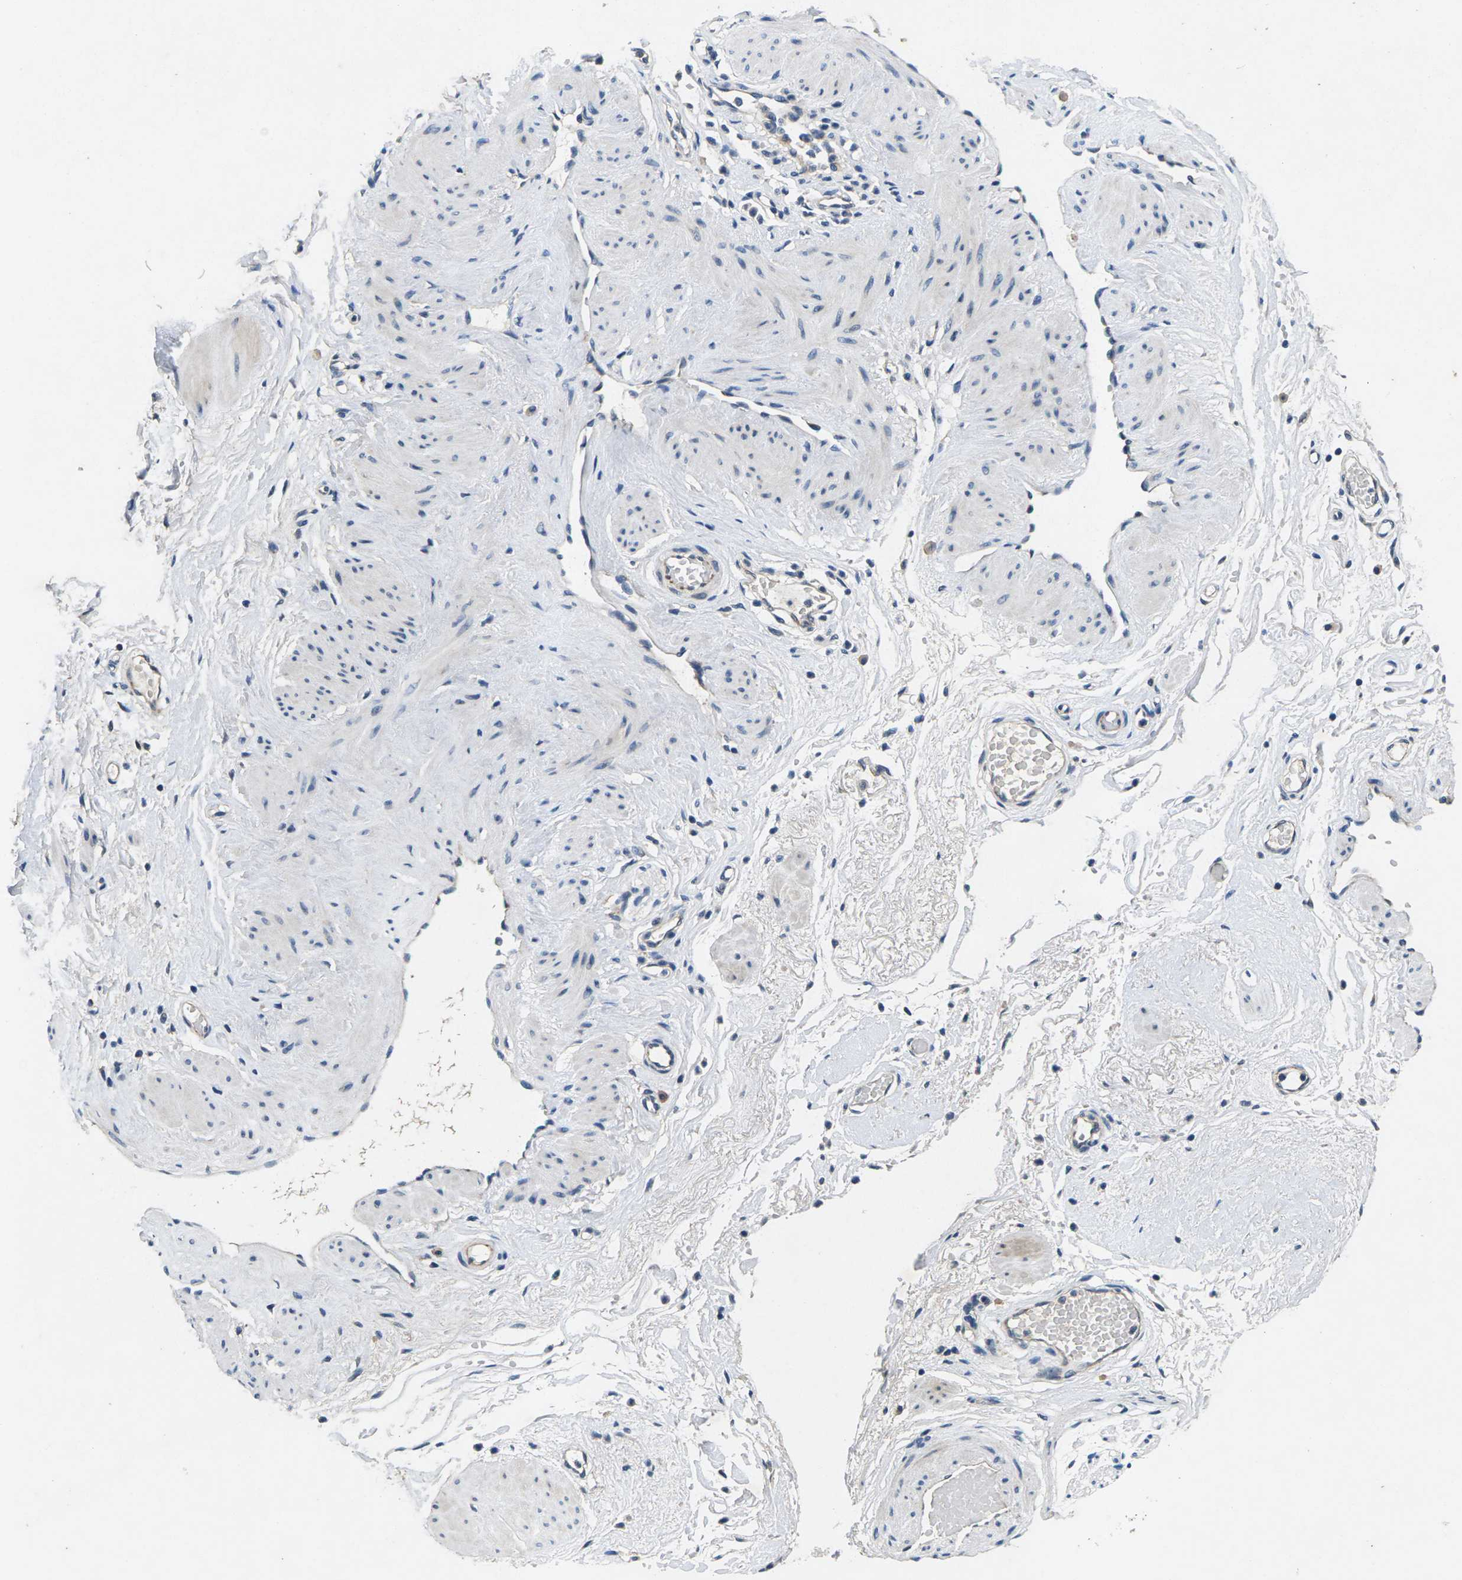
{"staining": {"intensity": "weak", "quantity": "25%-75%", "location": "cytoplasmic/membranous"}, "tissue": "adipose tissue", "cell_type": "Adipocytes", "image_type": "normal", "snomed": [{"axis": "morphology", "description": "Normal tissue, NOS"}, {"axis": "topography", "description": "Soft tissue"}, {"axis": "topography", "description": "Vascular tissue"}], "caption": "This histopathology image demonstrates IHC staining of normal adipose tissue, with low weak cytoplasmic/membranous staining in about 25%-75% of adipocytes.", "gene": "ERGIC3", "patient": {"sex": "female", "age": 35}}